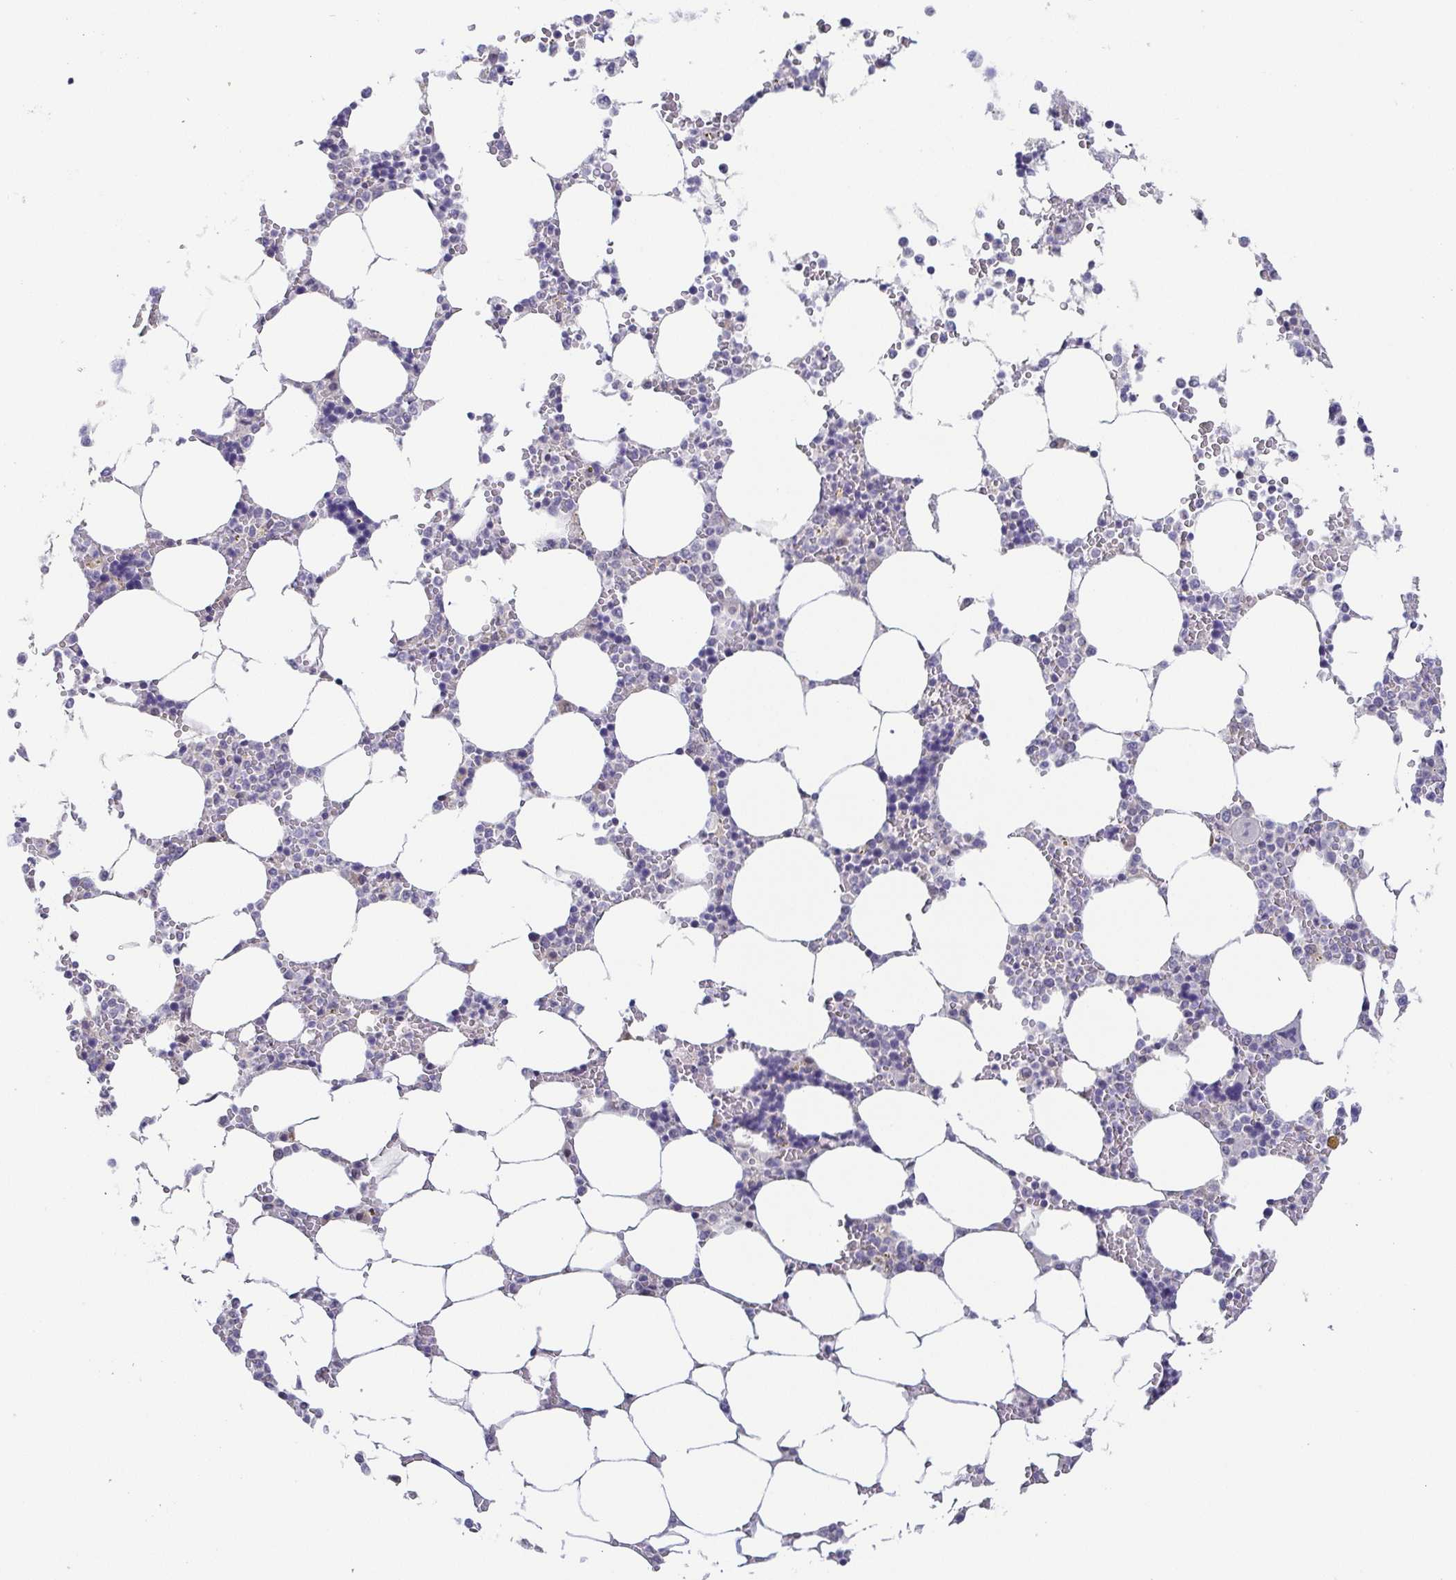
{"staining": {"intensity": "negative", "quantity": "none", "location": "none"}, "tissue": "bone marrow", "cell_type": "Hematopoietic cells", "image_type": "normal", "snomed": [{"axis": "morphology", "description": "Normal tissue, NOS"}, {"axis": "topography", "description": "Bone marrow"}], "caption": "Immunohistochemistry (IHC) image of benign bone marrow stained for a protein (brown), which reveals no positivity in hematopoietic cells.", "gene": "NEFH", "patient": {"sex": "male", "age": 64}}